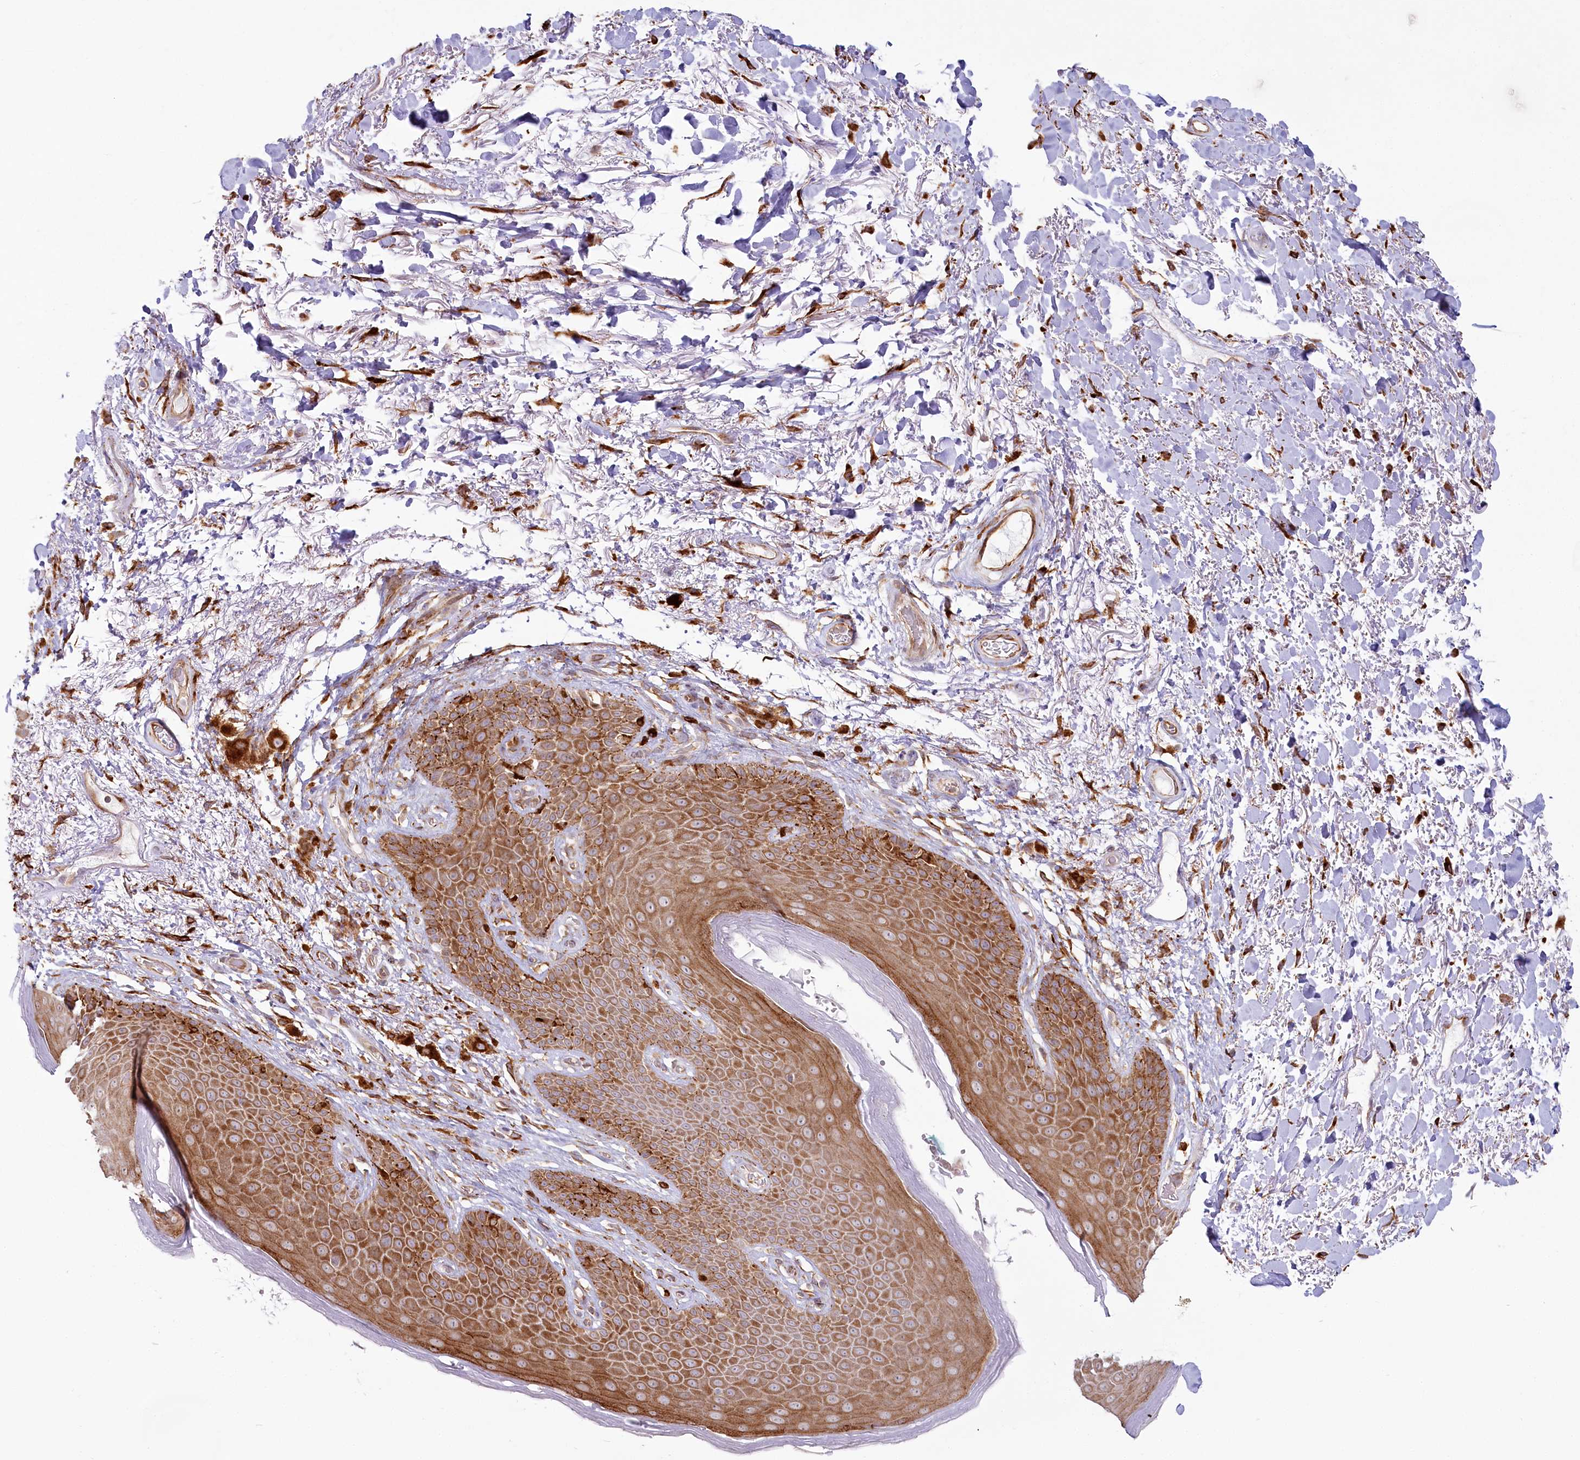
{"staining": {"intensity": "strong", "quantity": ">75%", "location": "cytoplasmic/membranous"}, "tissue": "skin", "cell_type": "Epidermal cells", "image_type": "normal", "snomed": [{"axis": "morphology", "description": "Normal tissue, NOS"}, {"axis": "topography", "description": "Anal"}], "caption": "Brown immunohistochemical staining in normal human skin displays strong cytoplasmic/membranous positivity in about >75% of epidermal cells.", "gene": "HARS2", "patient": {"sex": "male", "age": 74}}